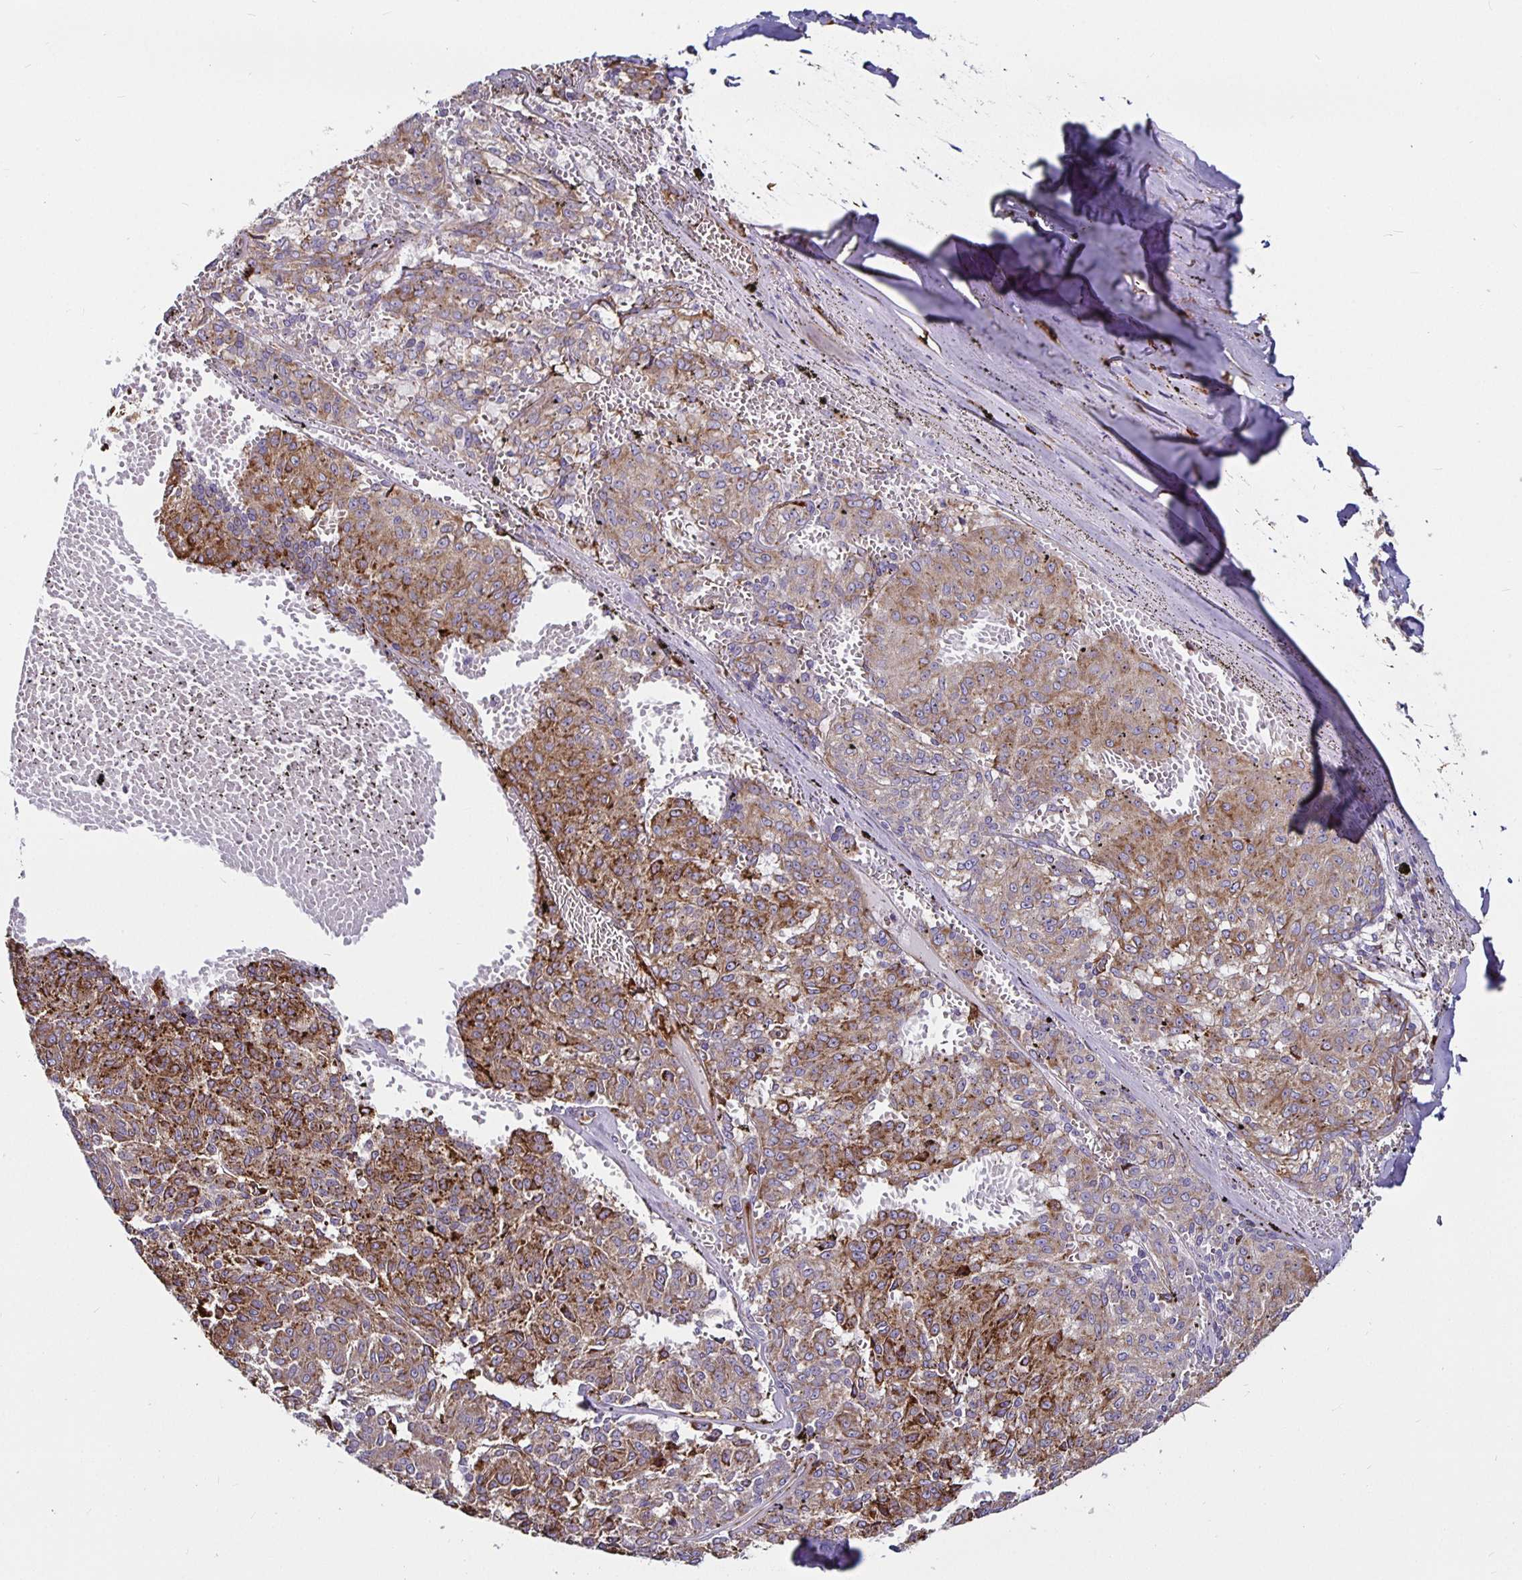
{"staining": {"intensity": "moderate", "quantity": "25%-75%", "location": "cytoplasmic/membranous"}, "tissue": "melanoma", "cell_type": "Tumor cells", "image_type": "cancer", "snomed": [{"axis": "morphology", "description": "Malignant melanoma, NOS"}, {"axis": "topography", "description": "Skin"}], "caption": "Malignant melanoma stained with immunohistochemistry (IHC) reveals moderate cytoplasmic/membranous staining in about 25%-75% of tumor cells.", "gene": "P4HA2", "patient": {"sex": "female", "age": 72}}